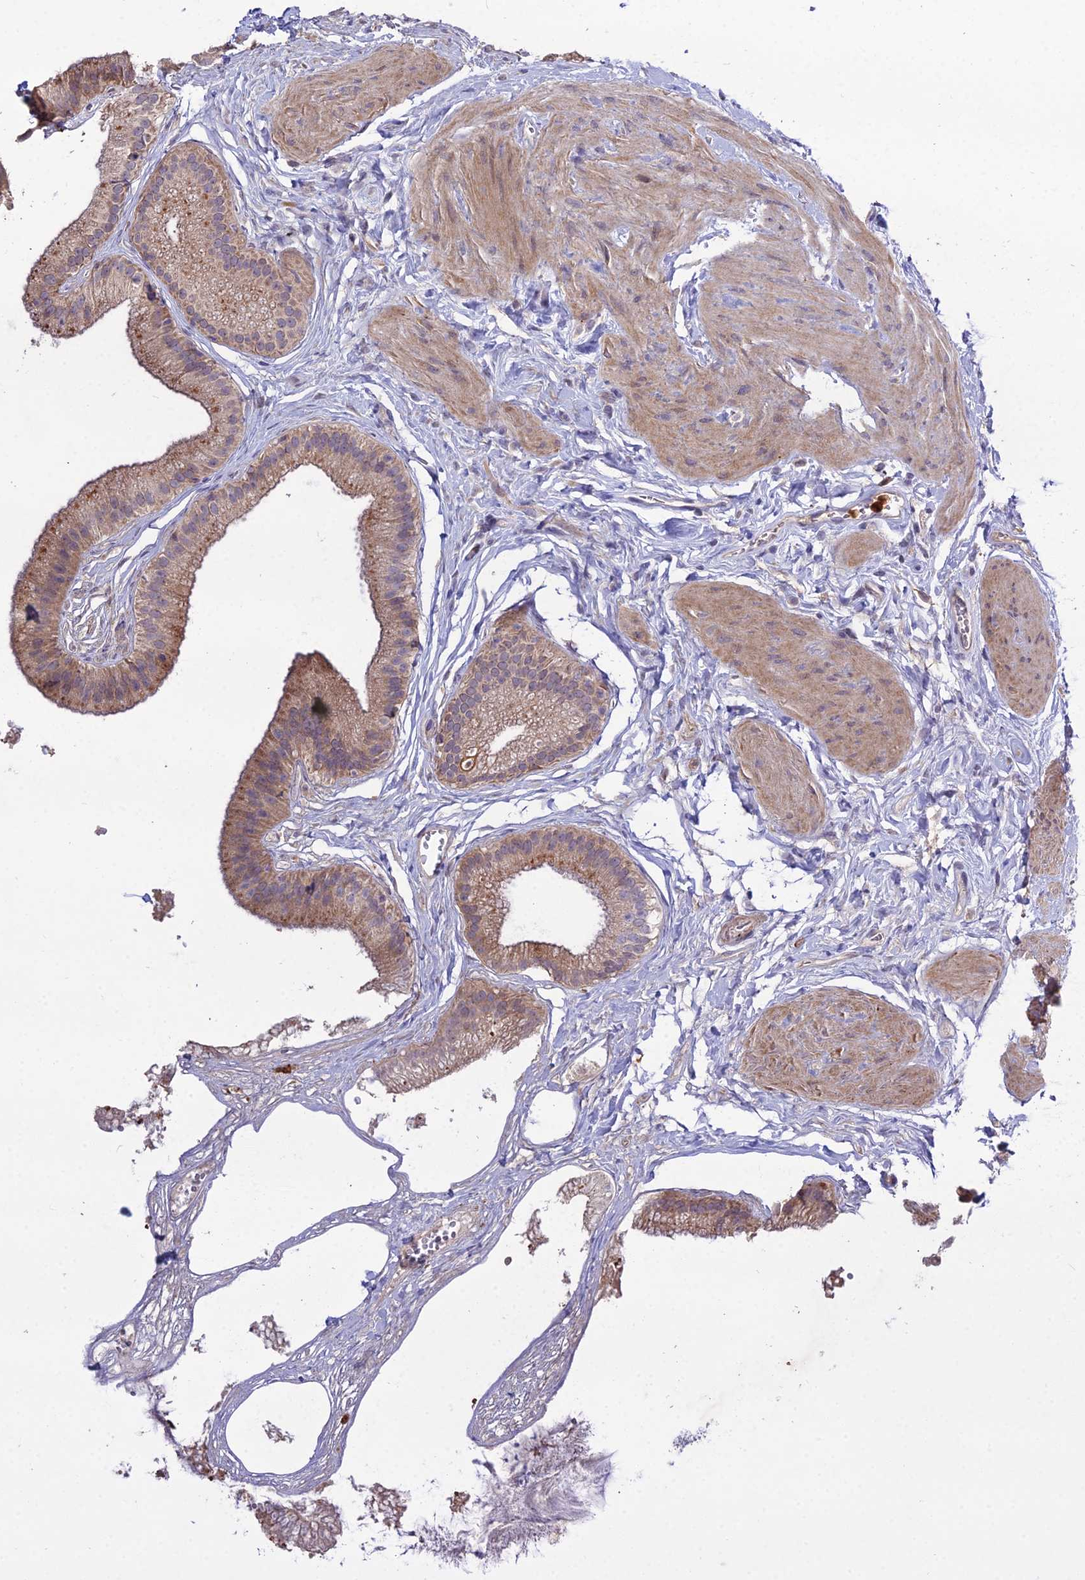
{"staining": {"intensity": "moderate", "quantity": ">75%", "location": "cytoplasmic/membranous"}, "tissue": "gallbladder", "cell_type": "Glandular cells", "image_type": "normal", "snomed": [{"axis": "morphology", "description": "Normal tissue, NOS"}, {"axis": "topography", "description": "Gallbladder"}], "caption": "Gallbladder stained with a brown dye demonstrates moderate cytoplasmic/membranous positive staining in approximately >75% of glandular cells.", "gene": "EID2", "patient": {"sex": "female", "age": 54}}